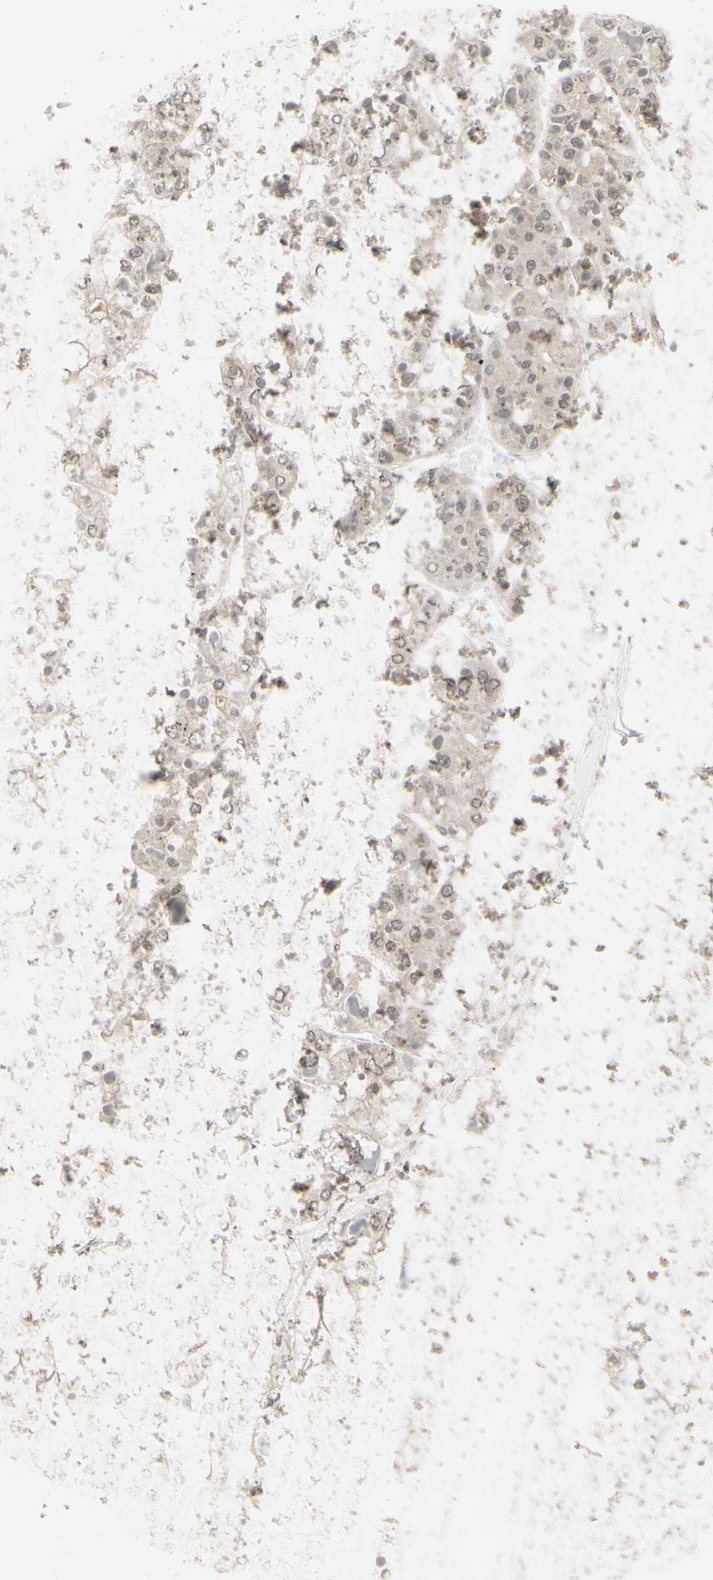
{"staining": {"intensity": "weak", "quantity": ">75%", "location": "cytoplasmic/membranous"}, "tissue": "liver cancer", "cell_type": "Tumor cells", "image_type": "cancer", "snomed": [{"axis": "morphology", "description": "Carcinoma, Hepatocellular, NOS"}, {"axis": "topography", "description": "Liver"}], "caption": "Immunohistochemistry (IHC) (DAB (3,3'-diaminobenzidine)) staining of liver hepatocellular carcinoma exhibits weak cytoplasmic/membranous protein staining in approximately >75% of tumor cells. (DAB IHC with brightfield microscopy, high magnification).", "gene": "BRMS1", "patient": {"sex": "female", "age": 73}}